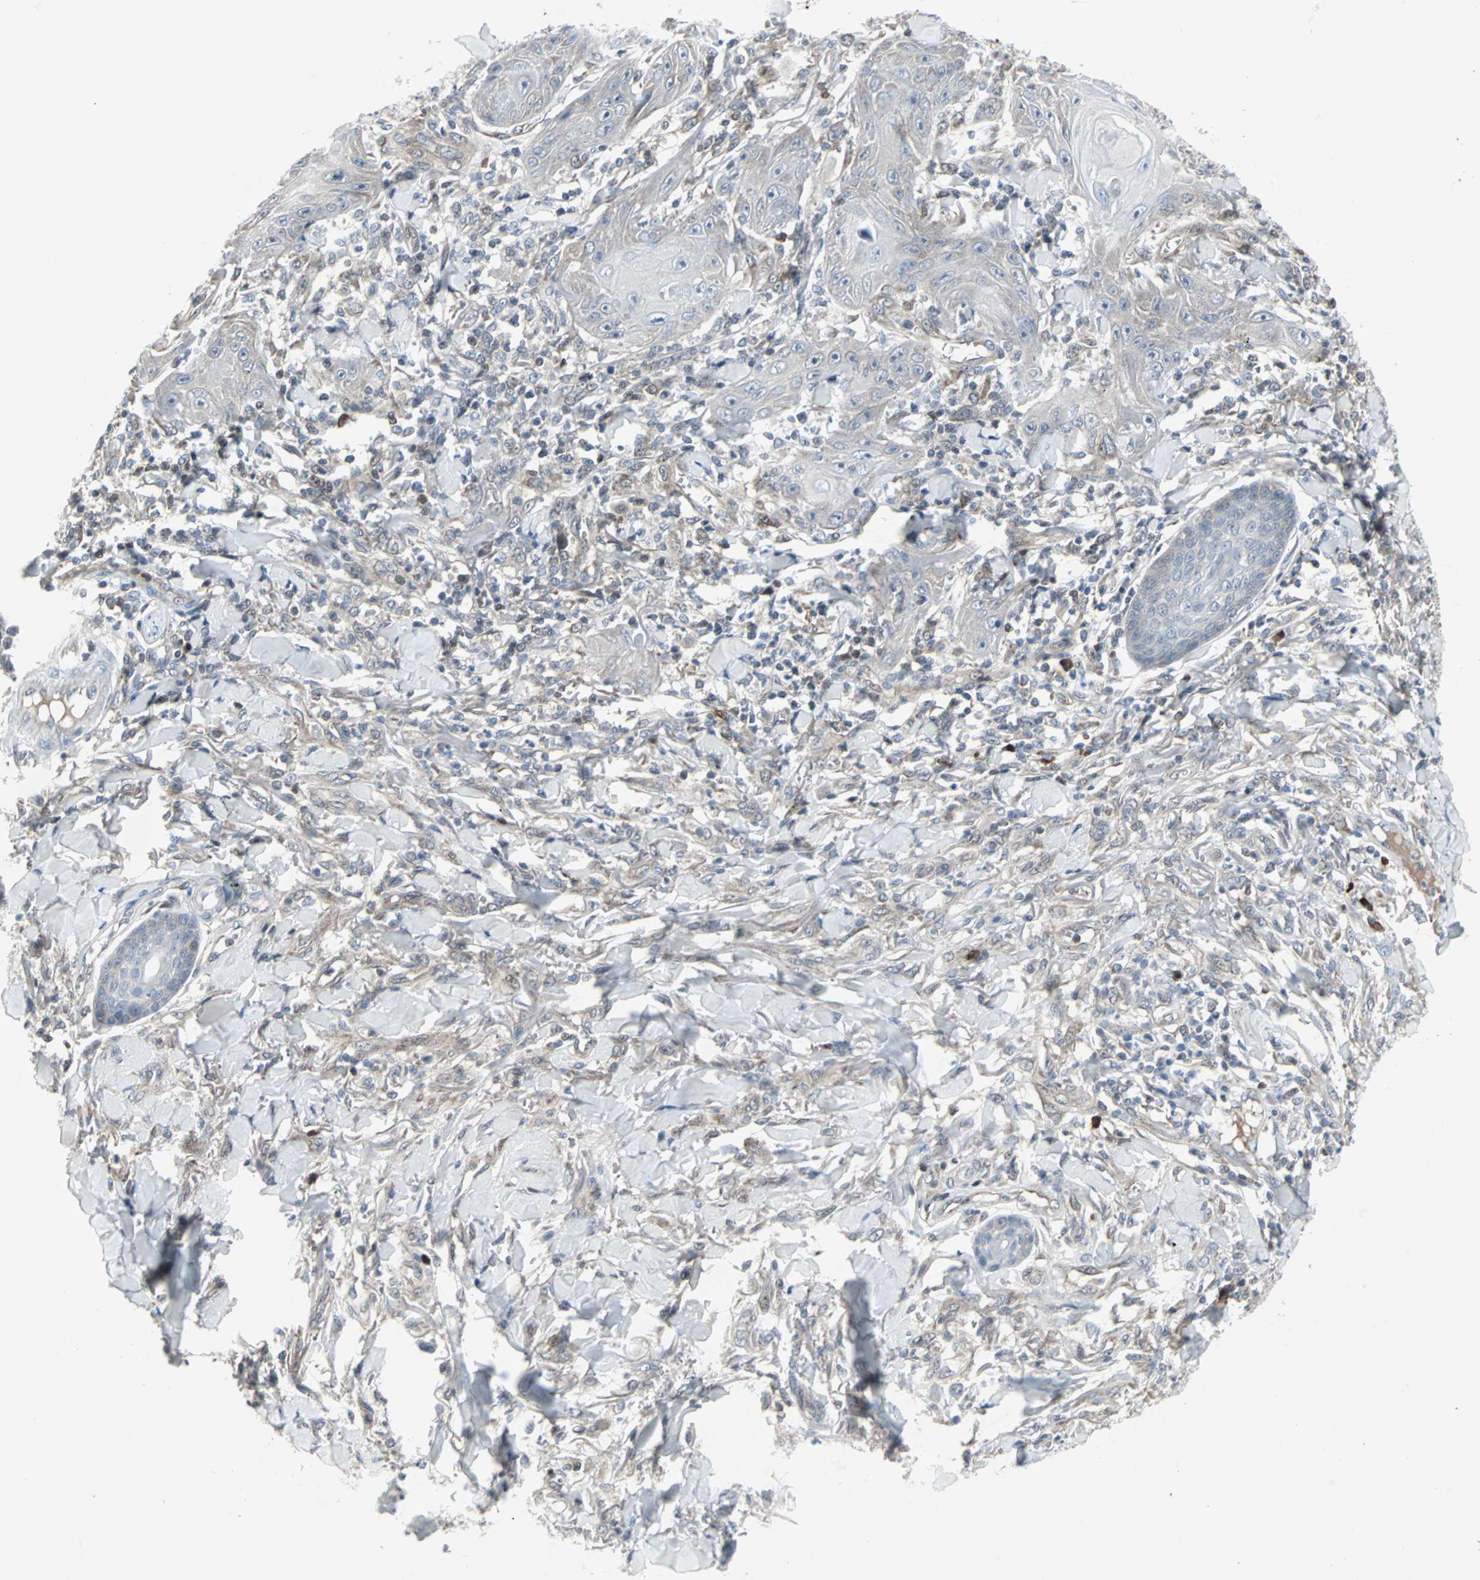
{"staining": {"intensity": "negative", "quantity": "none", "location": "none"}, "tissue": "skin cancer", "cell_type": "Tumor cells", "image_type": "cancer", "snomed": [{"axis": "morphology", "description": "Squamous cell carcinoma, NOS"}, {"axis": "topography", "description": "Skin"}], "caption": "IHC histopathology image of neoplastic tissue: skin cancer stained with DAB (3,3'-diaminobenzidine) shows no significant protein expression in tumor cells.", "gene": "CASP3", "patient": {"sex": "female", "age": 78}}